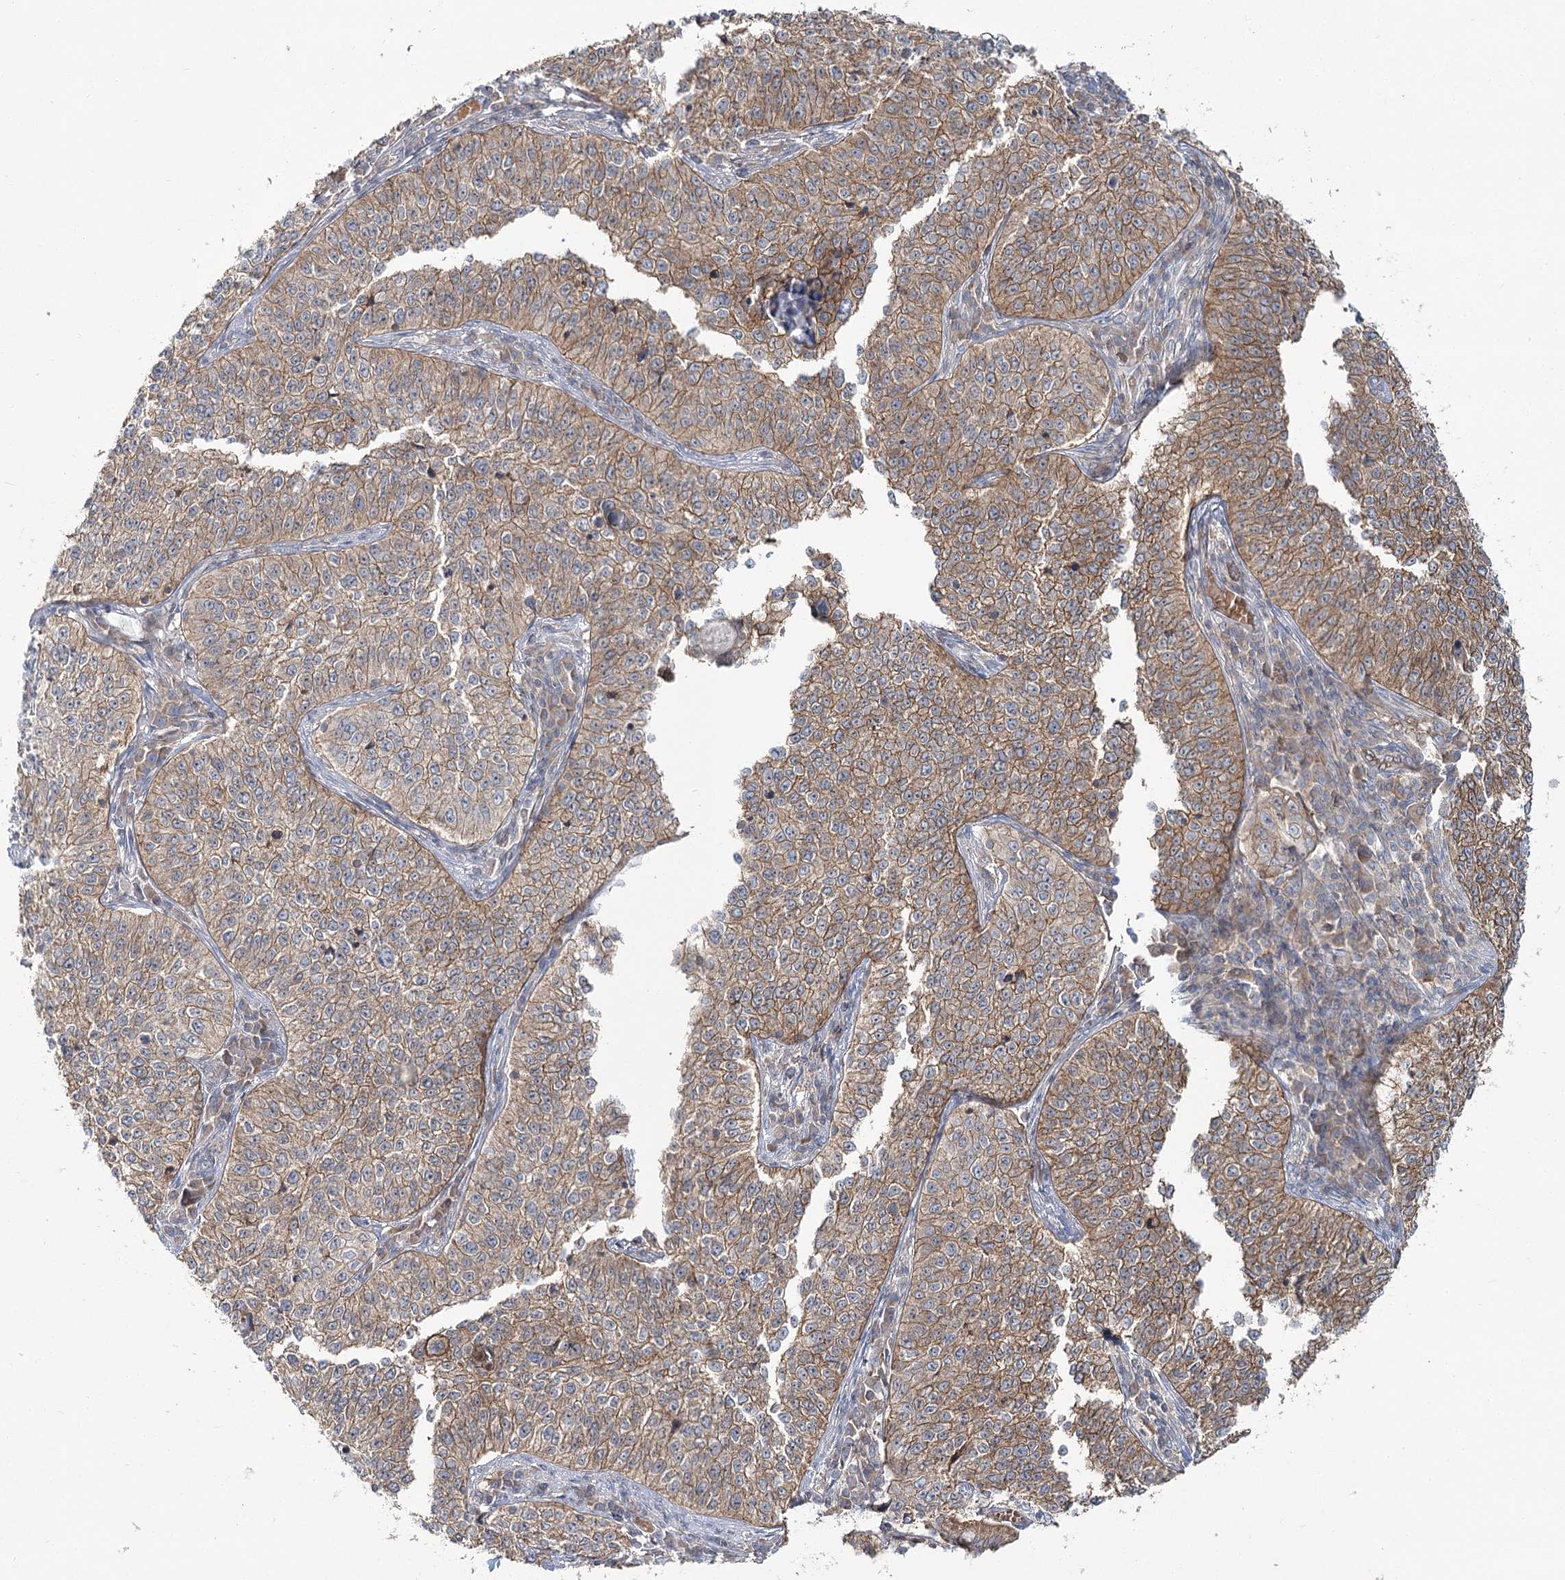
{"staining": {"intensity": "moderate", "quantity": ">75%", "location": "cytoplasmic/membranous"}, "tissue": "cervical cancer", "cell_type": "Tumor cells", "image_type": "cancer", "snomed": [{"axis": "morphology", "description": "Squamous cell carcinoma, NOS"}, {"axis": "topography", "description": "Cervix"}], "caption": "IHC image of neoplastic tissue: squamous cell carcinoma (cervical) stained using immunohistochemistry (IHC) demonstrates medium levels of moderate protein expression localized specifically in the cytoplasmic/membranous of tumor cells, appearing as a cytoplasmic/membranous brown color.", "gene": "PCBD2", "patient": {"sex": "female", "age": 35}}